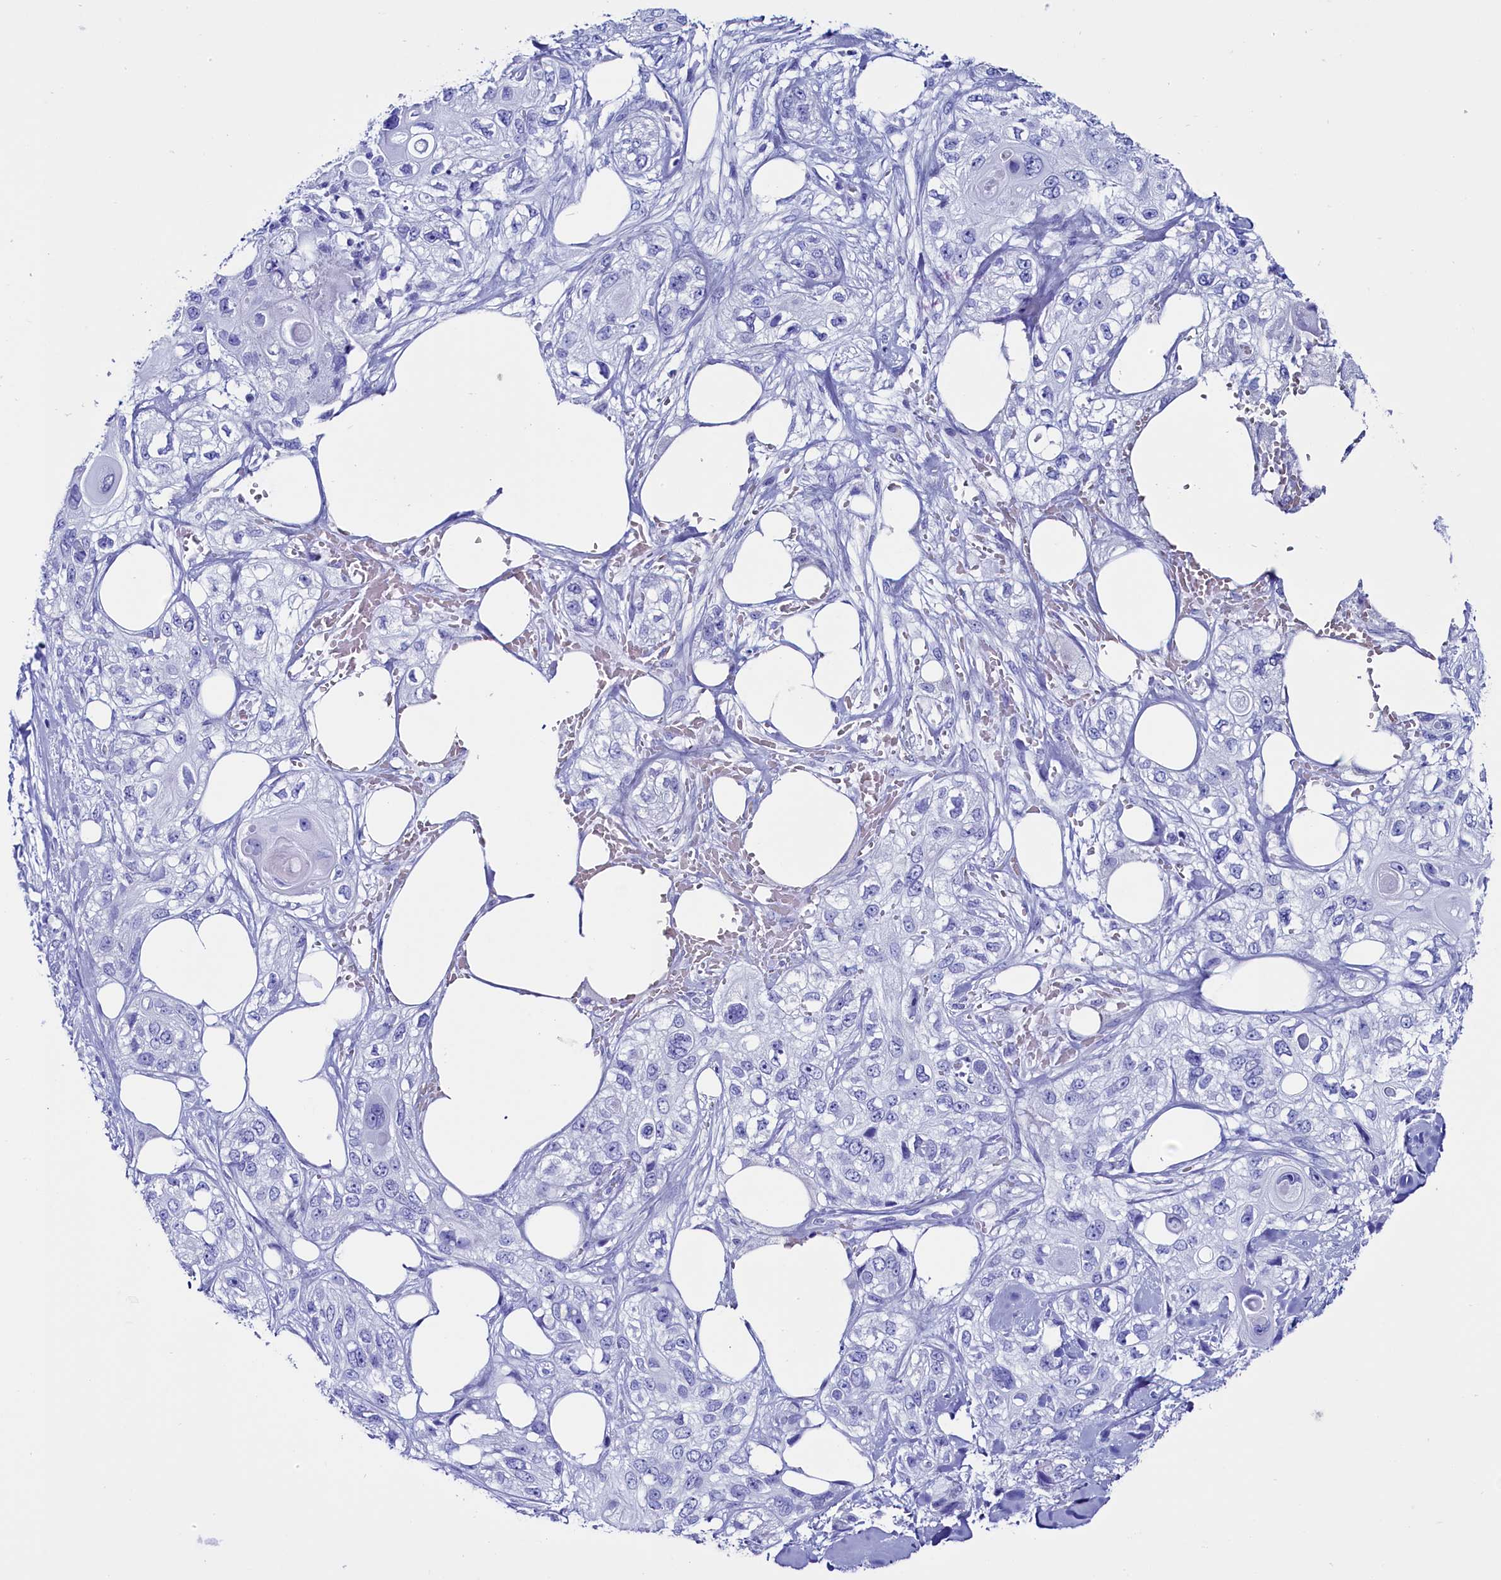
{"staining": {"intensity": "negative", "quantity": "none", "location": "none"}, "tissue": "skin cancer", "cell_type": "Tumor cells", "image_type": "cancer", "snomed": [{"axis": "morphology", "description": "Normal tissue, NOS"}, {"axis": "morphology", "description": "Squamous cell carcinoma, NOS"}, {"axis": "topography", "description": "Skin"}], "caption": "A high-resolution image shows immunohistochemistry staining of skin cancer (squamous cell carcinoma), which reveals no significant positivity in tumor cells.", "gene": "ANKRD29", "patient": {"sex": "male", "age": 72}}